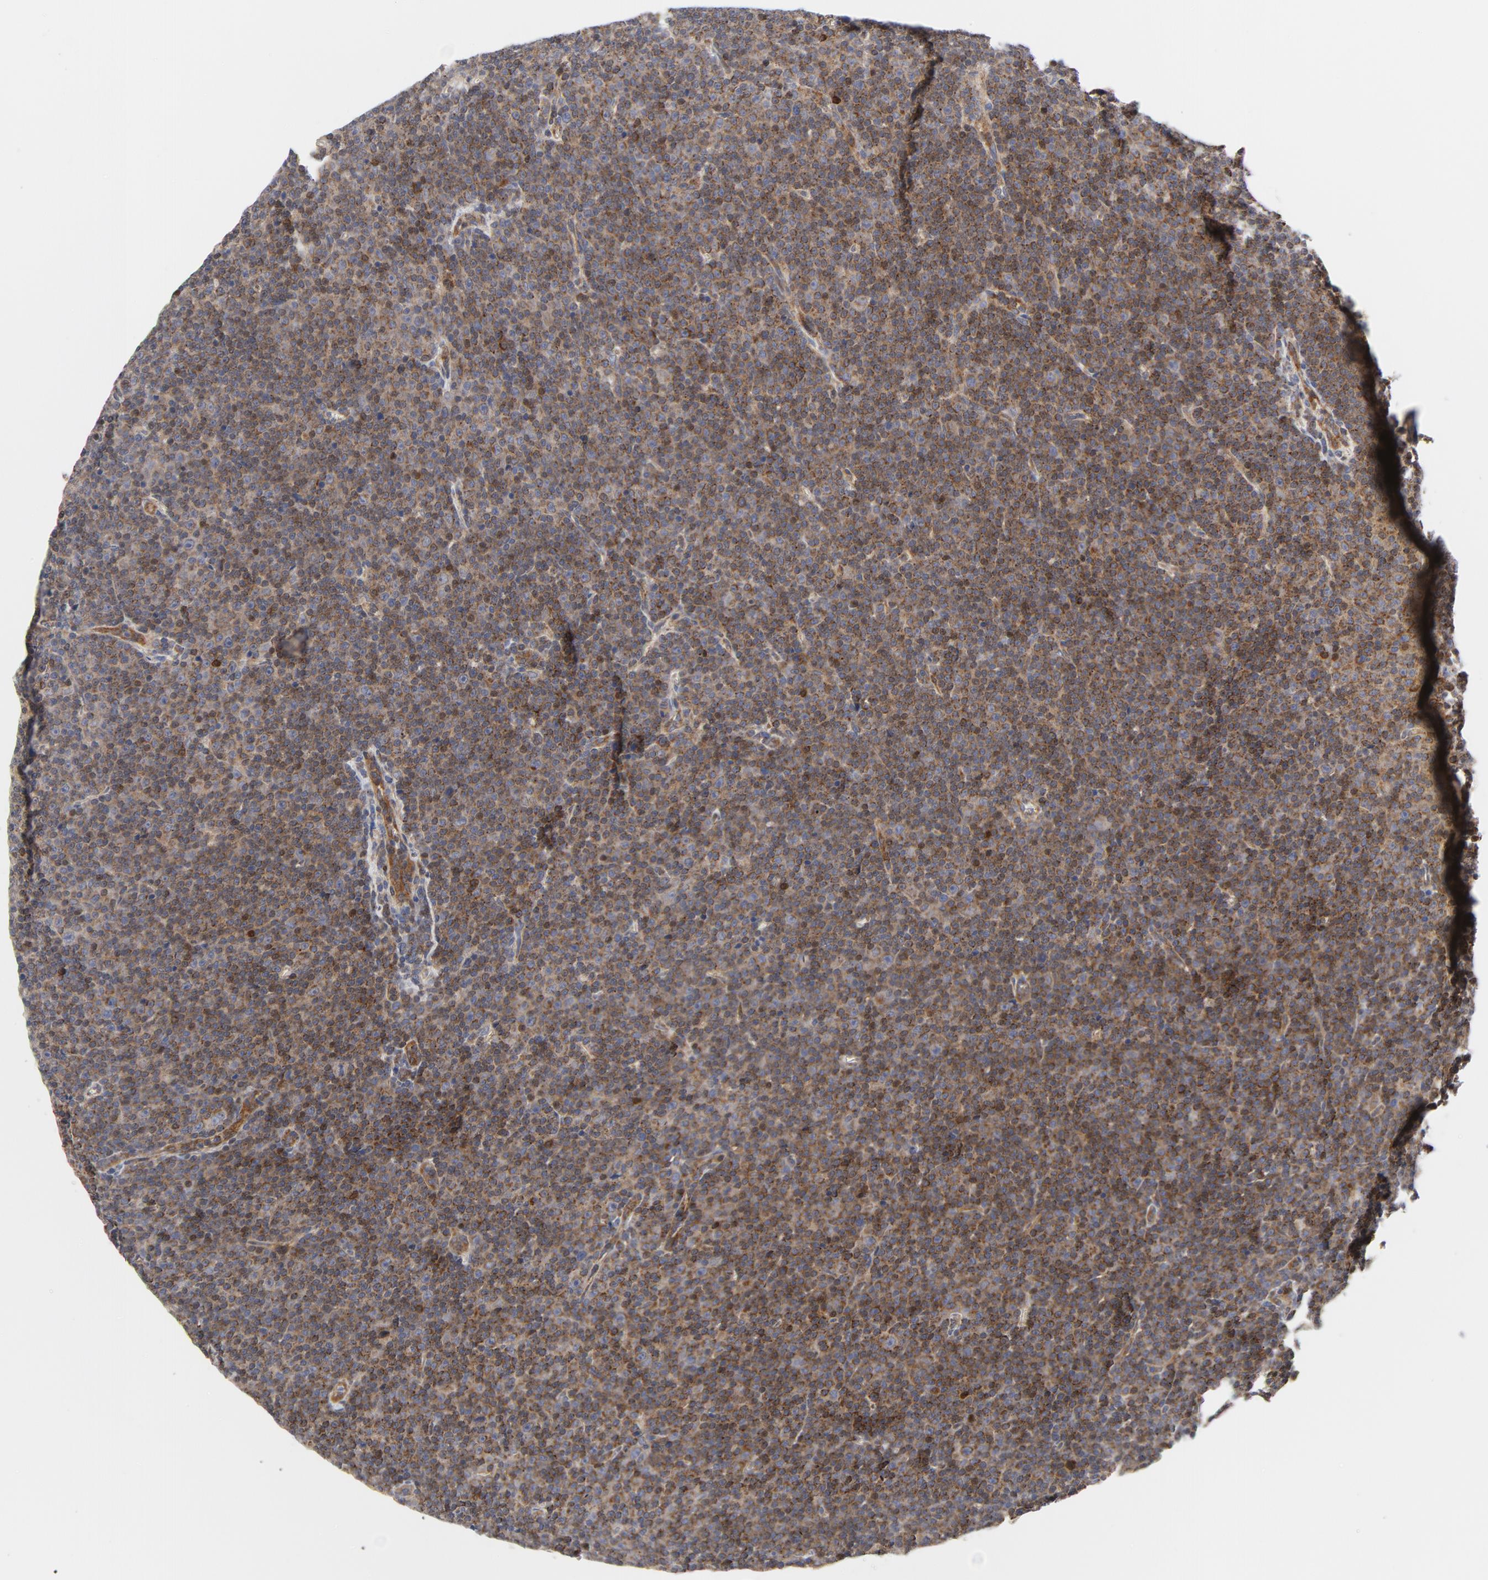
{"staining": {"intensity": "moderate", "quantity": ">75%", "location": "cytoplasmic/membranous"}, "tissue": "lymphoma", "cell_type": "Tumor cells", "image_type": "cancer", "snomed": [{"axis": "morphology", "description": "Malignant lymphoma, non-Hodgkin's type, Low grade"}, {"axis": "topography", "description": "Lymph node"}], "caption": "DAB immunohistochemical staining of human malignant lymphoma, non-Hodgkin's type (low-grade) demonstrates moderate cytoplasmic/membranous protein expression in approximately >75% of tumor cells.", "gene": "RAPGEF4", "patient": {"sex": "female", "age": 67}}